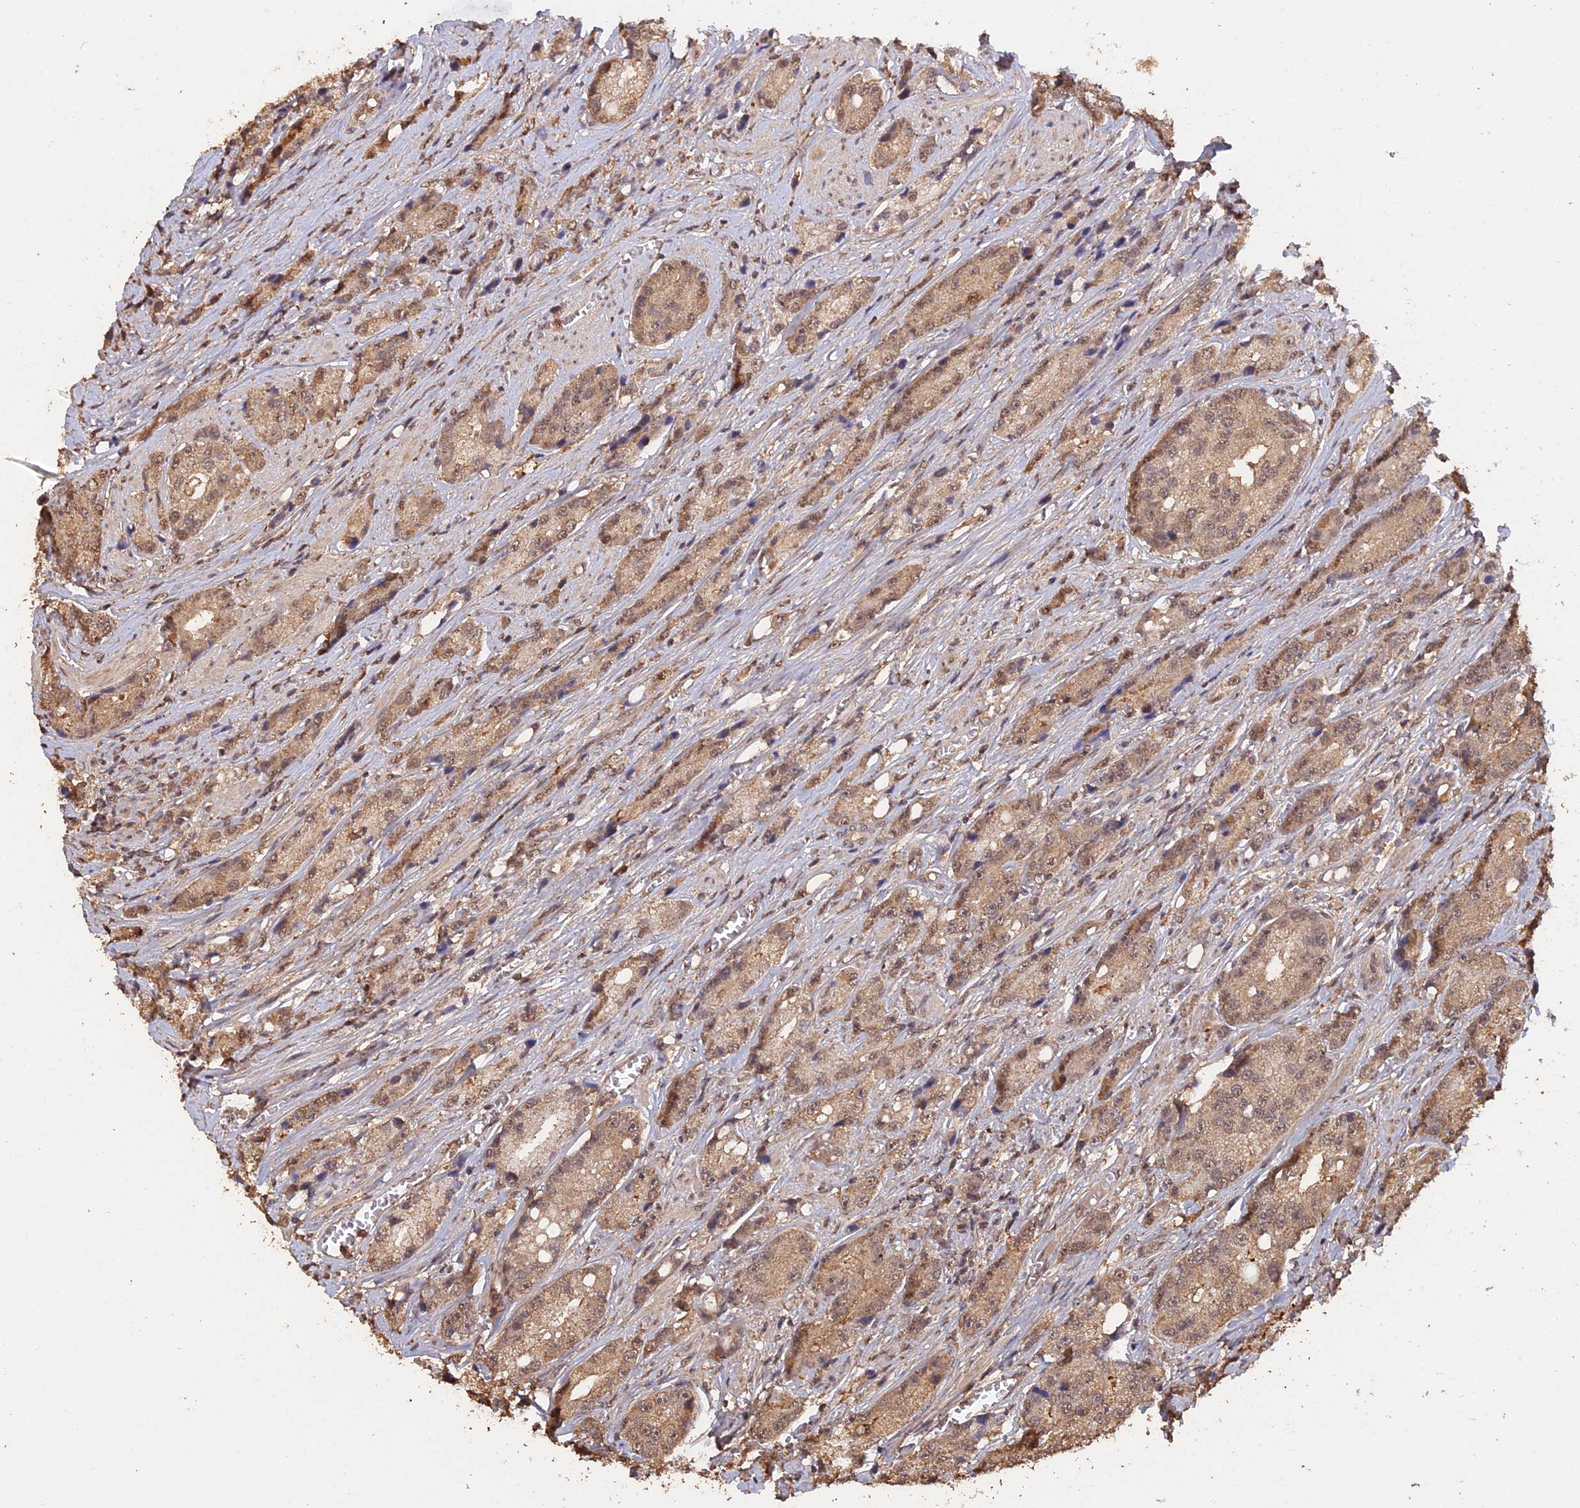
{"staining": {"intensity": "weak", "quantity": ">75%", "location": "cytoplasmic/membranous,nuclear"}, "tissue": "prostate cancer", "cell_type": "Tumor cells", "image_type": "cancer", "snomed": [{"axis": "morphology", "description": "Adenocarcinoma, High grade"}, {"axis": "topography", "description": "Prostate"}], "caption": "The image reveals staining of prostate cancer, revealing weak cytoplasmic/membranous and nuclear protein staining (brown color) within tumor cells.", "gene": "PSMC6", "patient": {"sex": "male", "age": 74}}